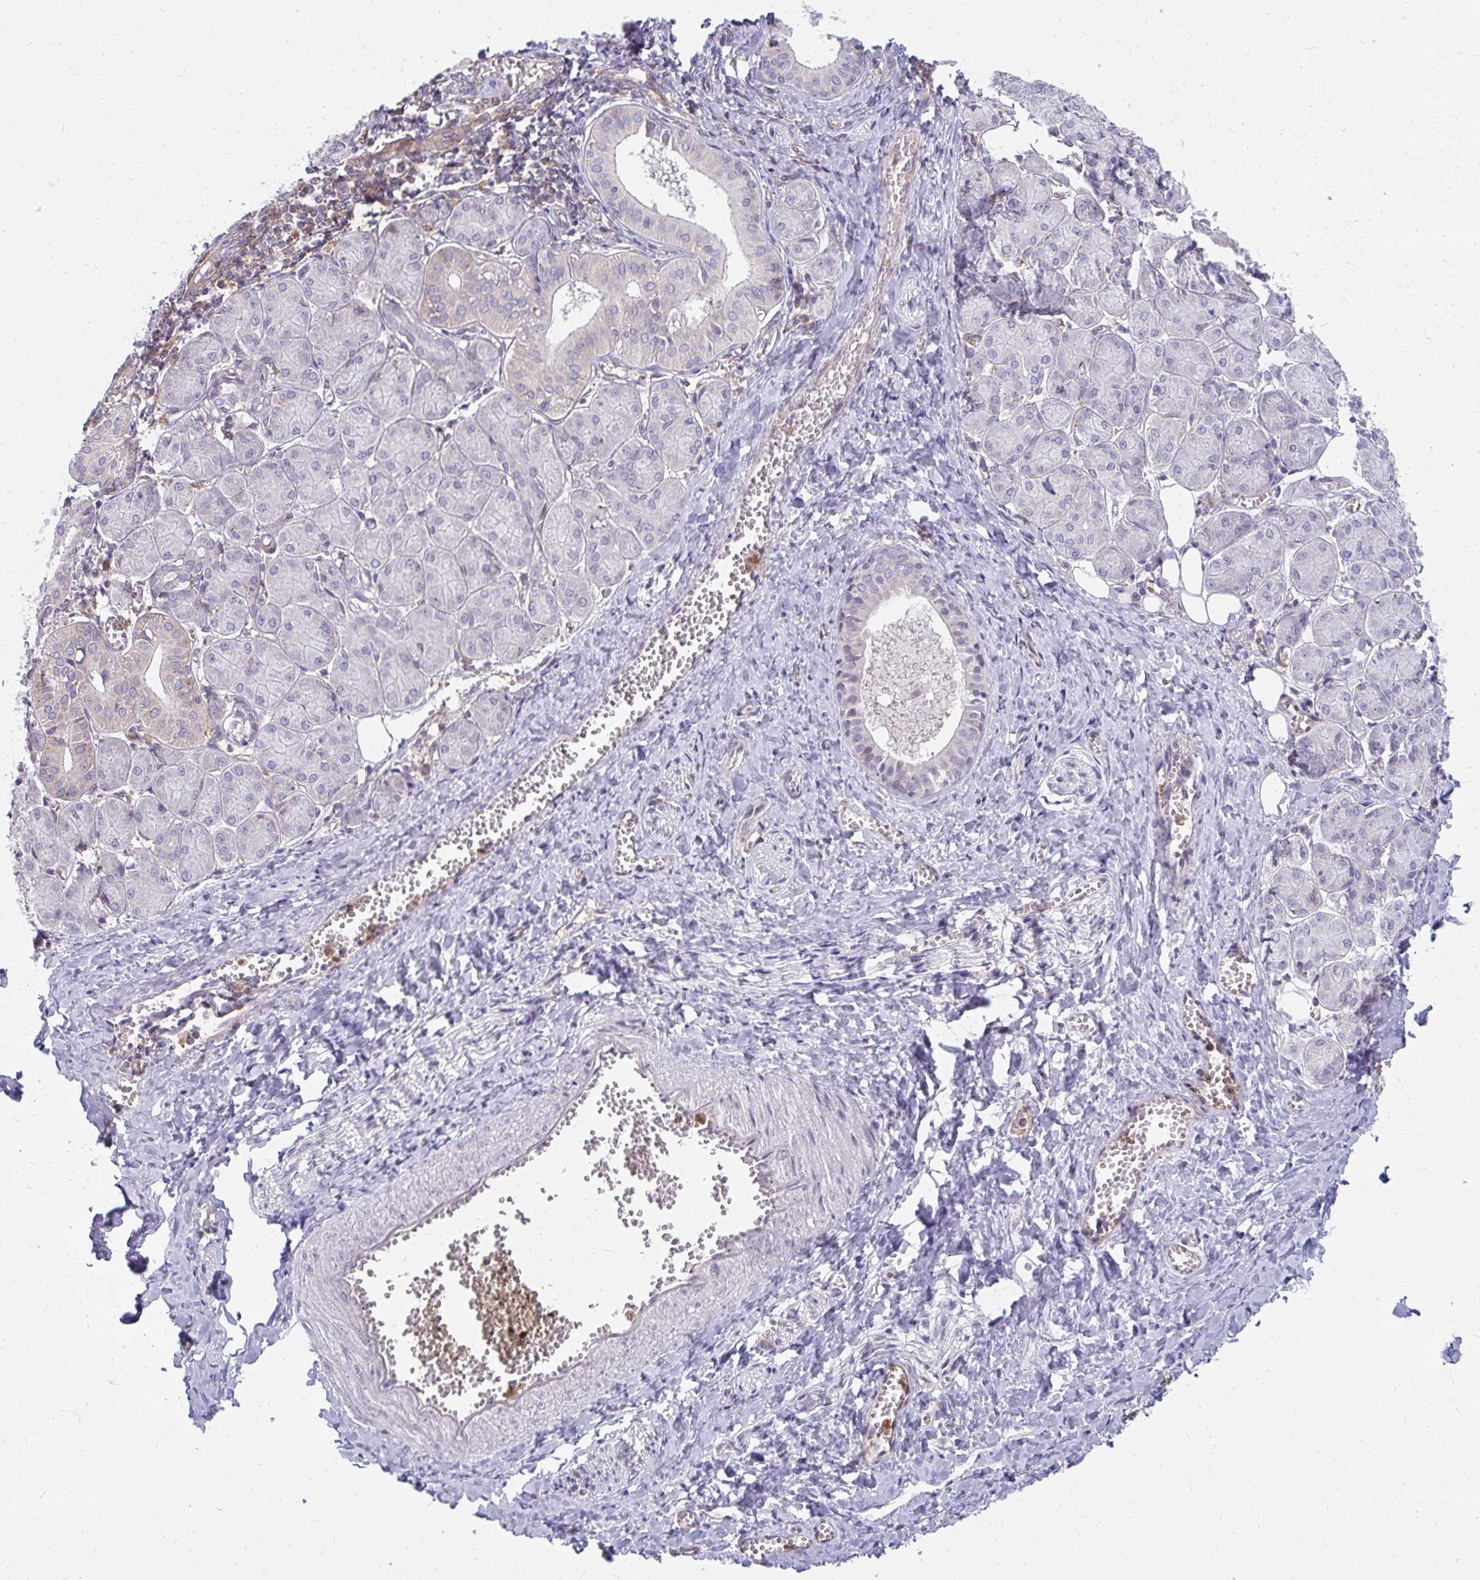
{"staining": {"intensity": "negative", "quantity": "none", "location": "none"}, "tissue": "salivary gland", "cell_type": "Glandular cells", "image_type": "normal", "snomed": [{"axis": "morphology", "description": "Normal tissue, NOS"}, {"axis": "morphology", "description": "Inflammation, NOS"}, {"axis": "topography", "description": "Lymph node"}, {"axis": "topography", "description": "Salivary gland"}], "caption": "DAB (3,3'-diaminobenzidine) immunohistochemical staining of benign human salivary gland demonstrates no significant expression in glandular cells.", "gene": "ASAP1", "patient": {"sex": "male", "age": 3}}